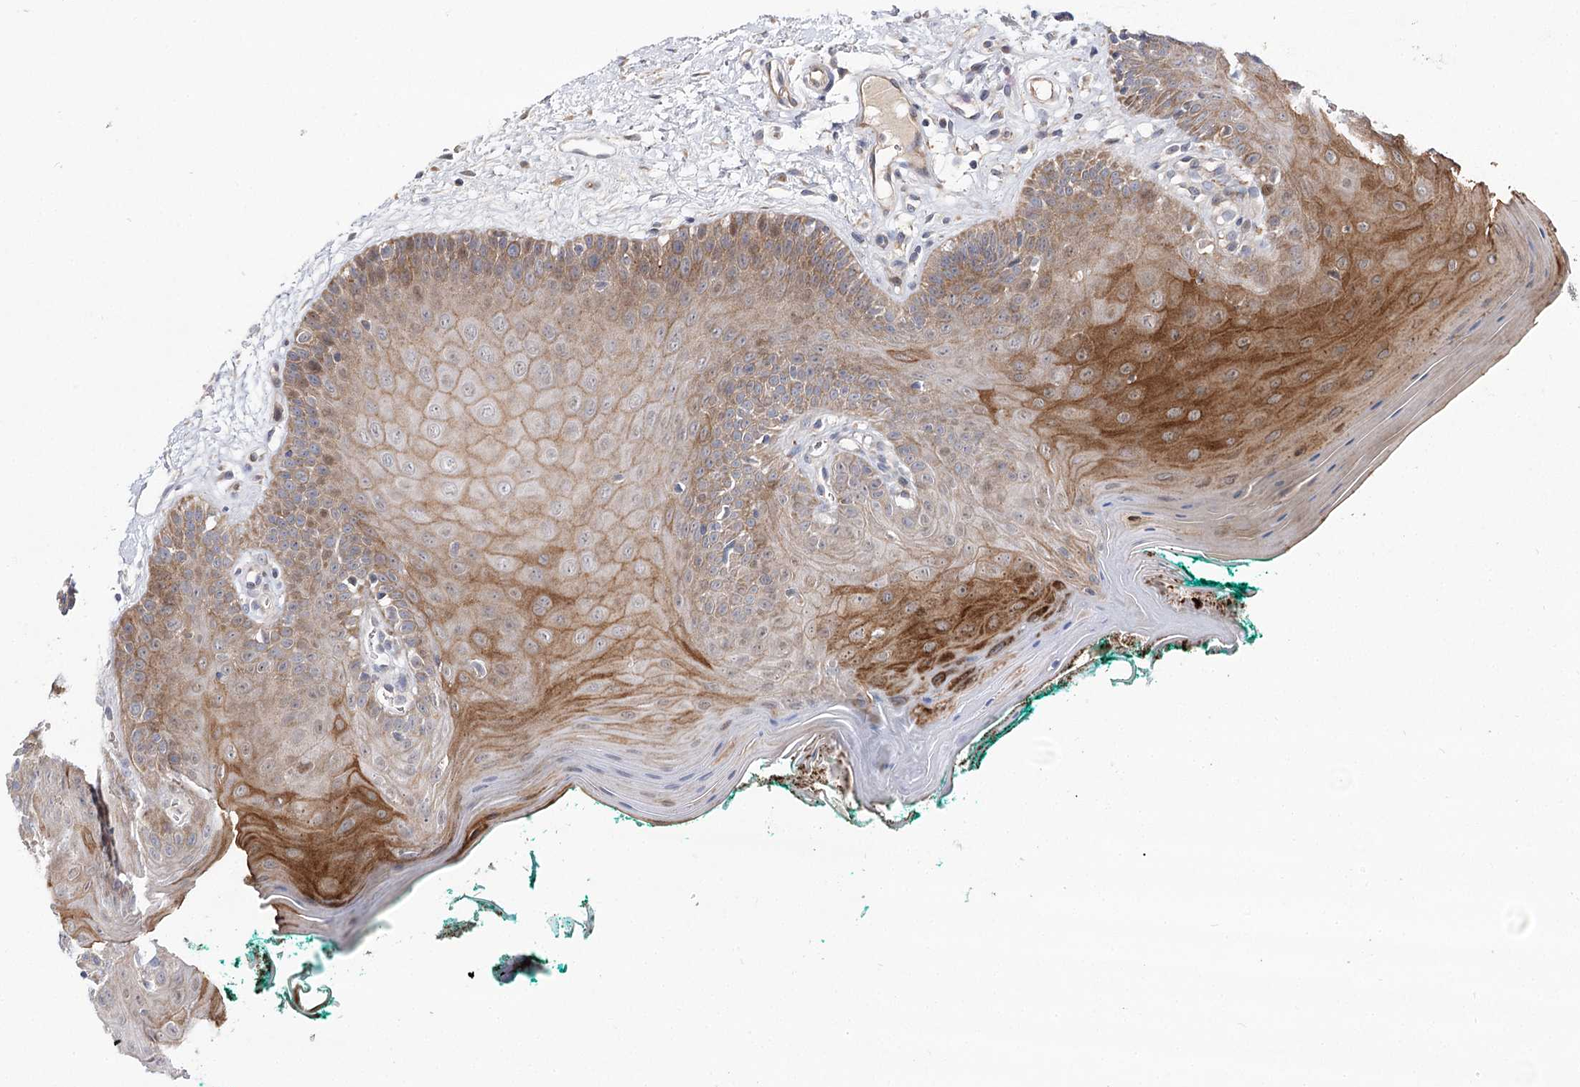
{"staining": {"intensity": "moderate", "quantity": ">75%", "location": "cytoplasmic/membranous"}, "tissue": "oral mucosa", "cell_type": "Squamous epithelial cells", "image_type": "normal", "snomed": [{"axis": "morphology", "description": "Normal tissue, NOS"}, {"axis": "topography", "description": "Skeletal muscle"}, {"axis": "topography", "description": "Oral tissue"}], "caption": "Squamous epithelial cells show medium levels of moderate cytoplasmic/membranous positivity in about >75% of cells in normal human oral mucosa.", "gene": "ARHGAP32", "patient": {"sex": "male", "age": 58}}